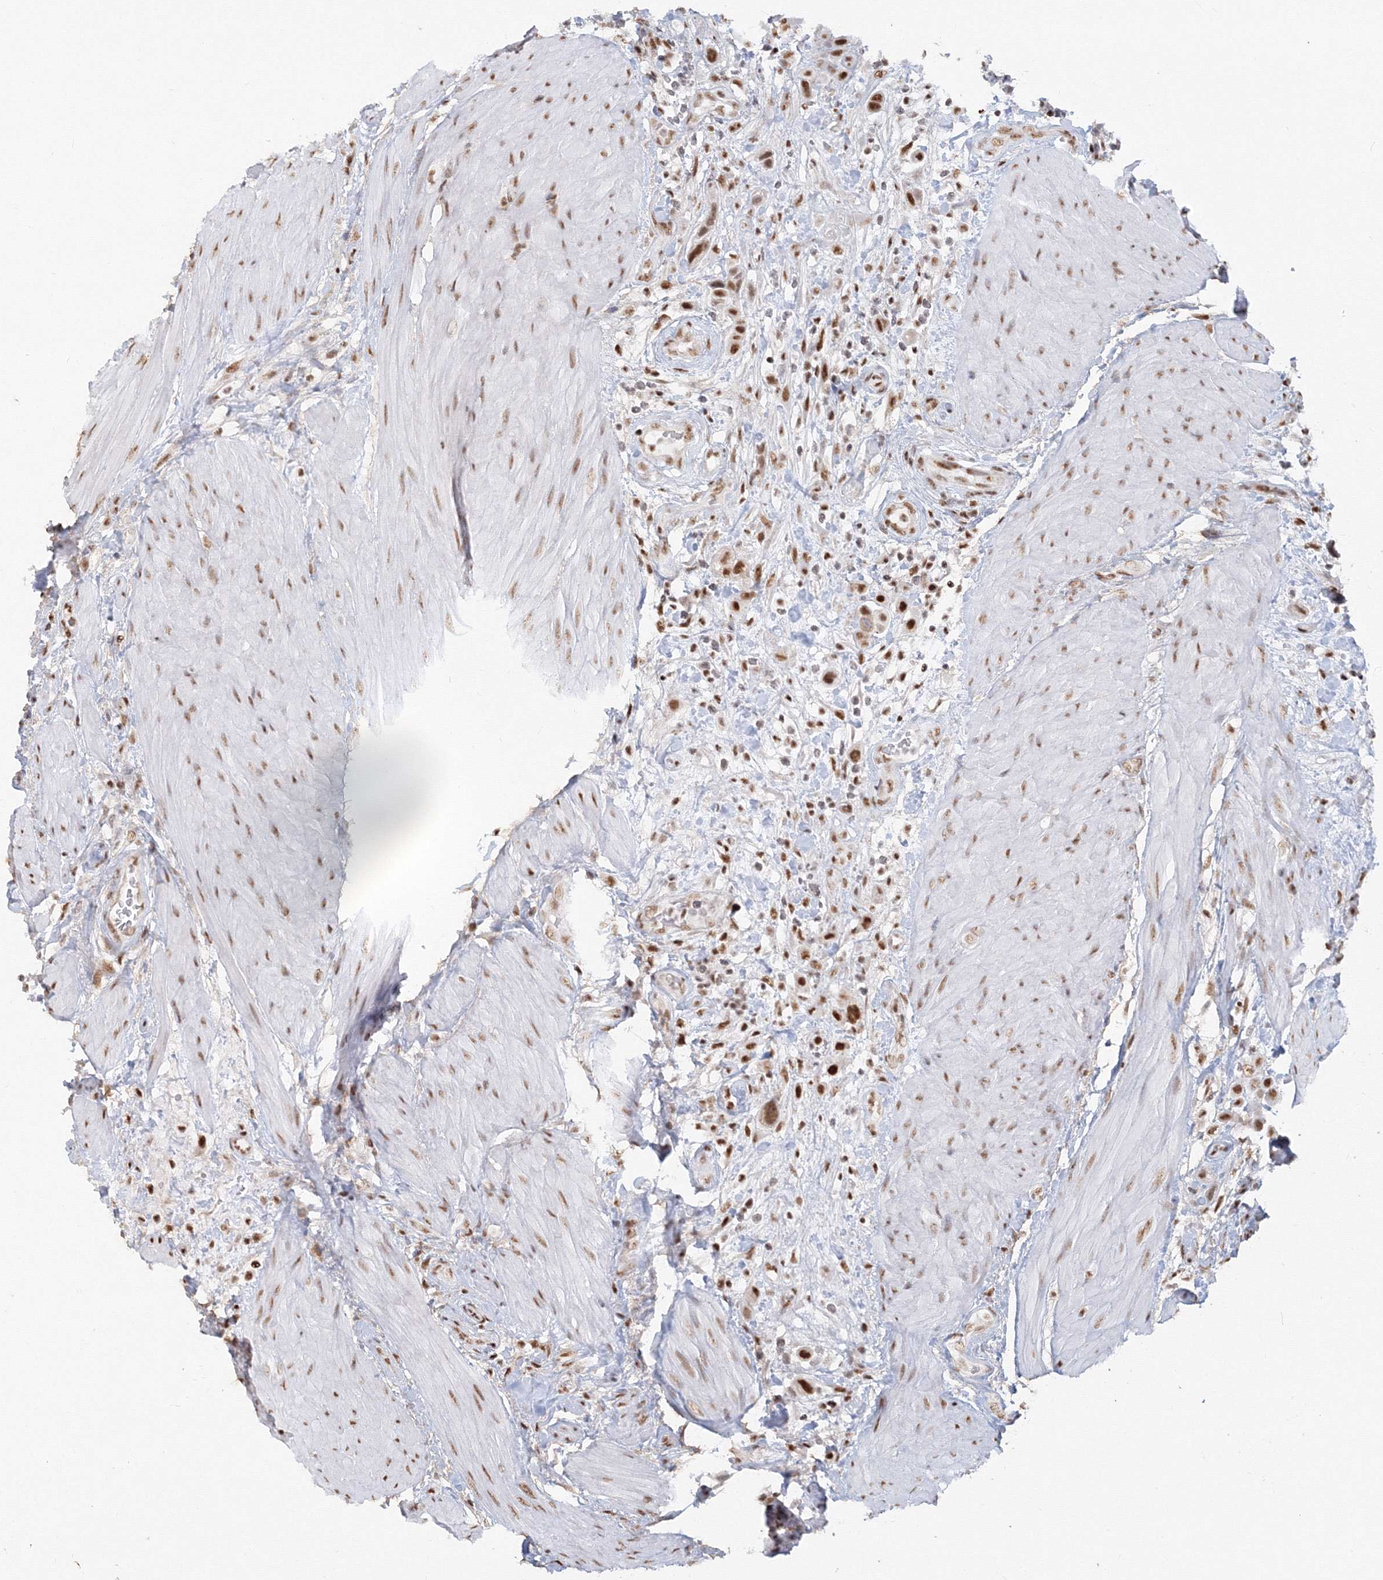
{"staining": {"intensity": "strong", "quantity": ">75%", "location": "nuclear"}, "tissue": "urothelial cancer", "cell_type": "Tumor cells", "image_type": "cancer", "snomed": [{"axis": "morphology", "description": "Urothelial carcinoma, High grade"}, {"axis": "topography", "description": "Urinary bladder"}], "caption": "The micrograph shows staining of urothelial cancer, revealing strong nuclear protein expression (brown color) within tumor cells.", "gene": "PPP4R2", "patient": {"sex": "male", "age": 50}}